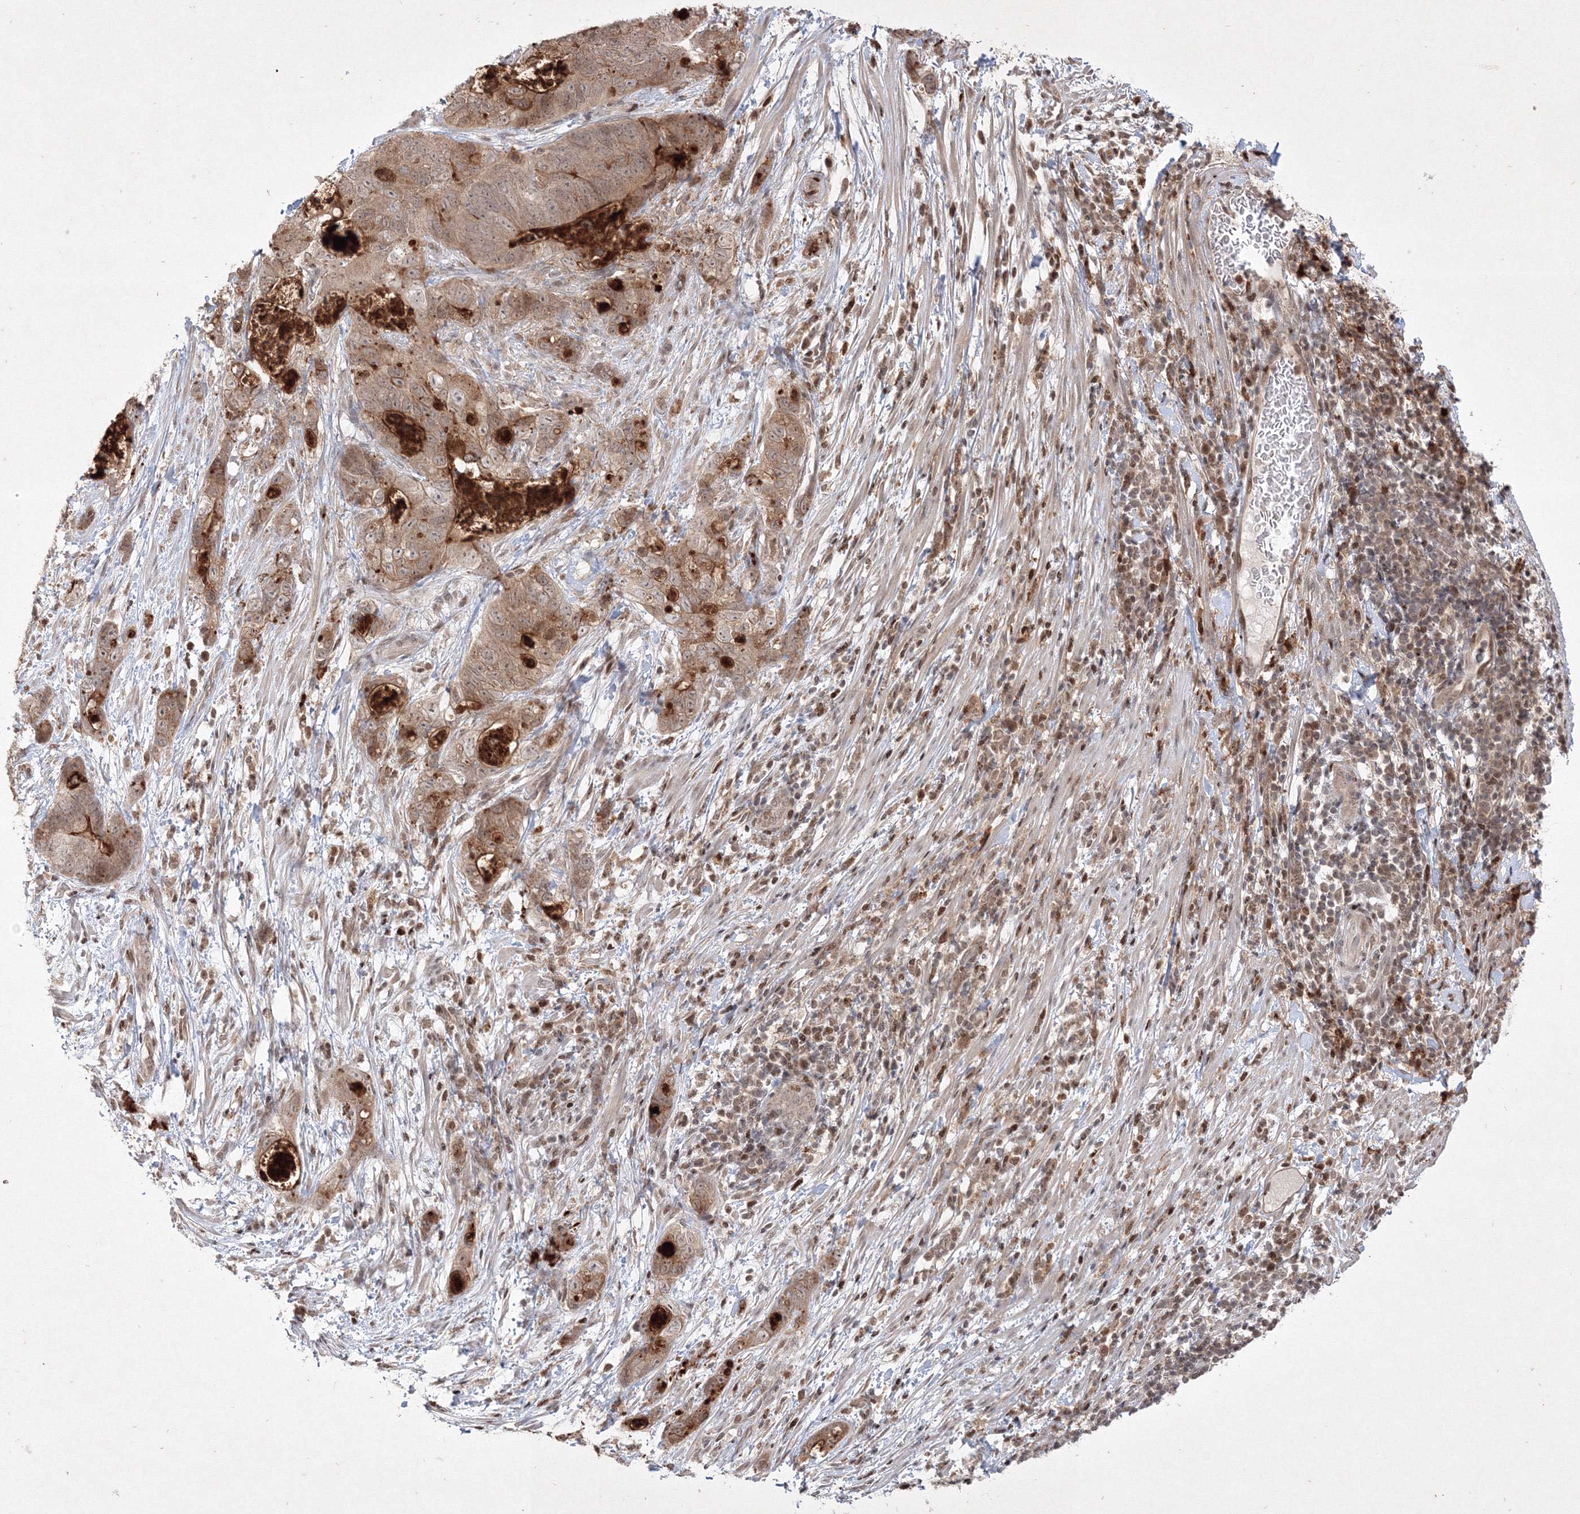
{"staining": {"intensity": "weak", "quantity": ">75%", "location": "cytoplasmic/membranous"}, "tissue": "stomach cancer", "cell_type": "Tumor cells", "image_type": "cancer", "snomed": [{"axis": "morphology", "description": "Normal tissue, NOS"}, {"axis": "morphology", "description": "Adenocarcinoma, NOS"}, {"axis": "topography", "description": "Stomach"}], "caption": "Protein expression analysis of human stomach cancer reveals weak cytoplasmic/membranous positivity in about >75% of tumor cells. (DAB IHC, brown staining for protein, blue staining for nuclei).", "gene": "TAB1", "patient": {"sex": "female", "age": 89}}